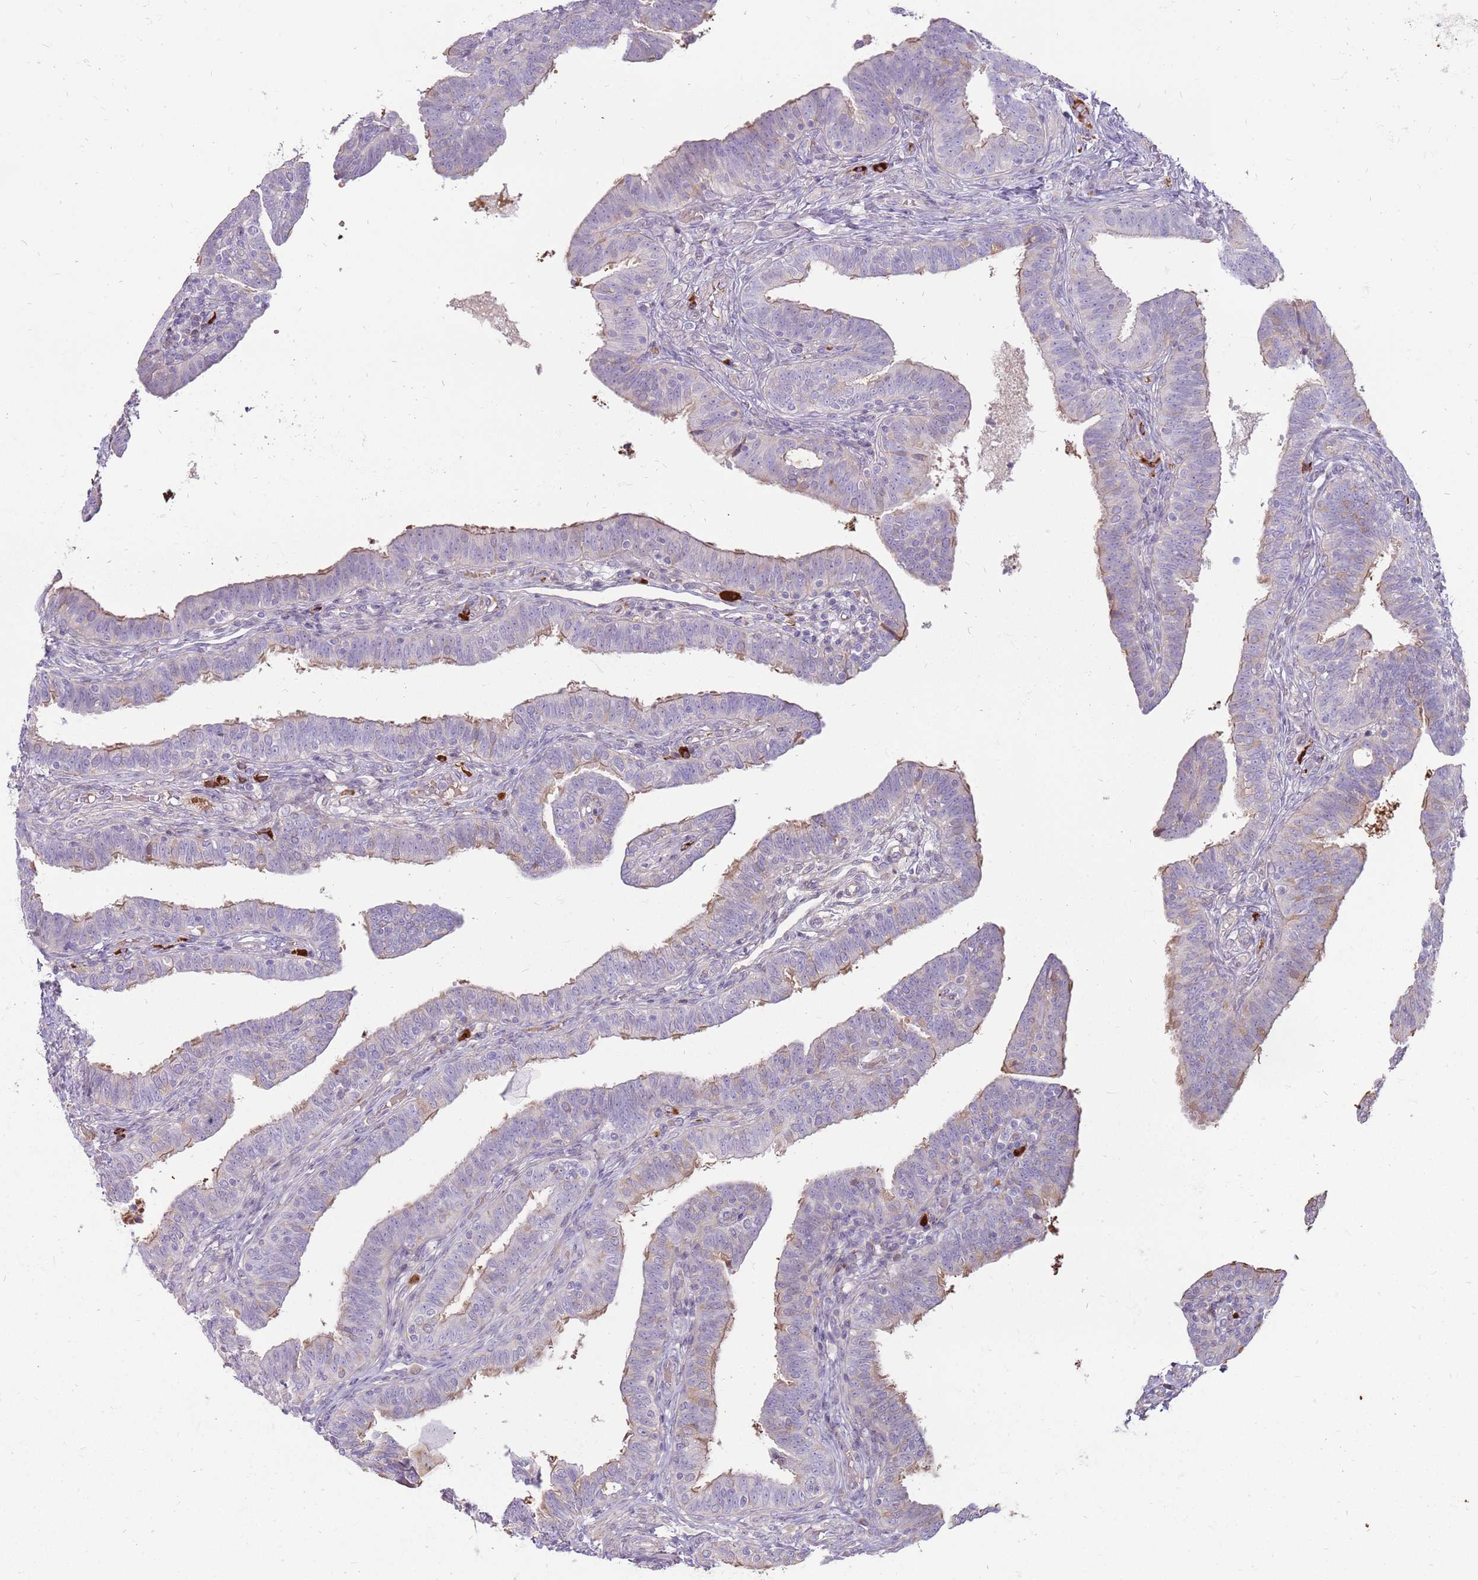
{"staining": {"intensity": "weak", "quantity": "25%-75%", "location": "cytoplasmic/membranous"}, "tissue": "fallopian tube", "cell_type": "Glandular cells", "image_type": "normal", "snomed": [{"axis": "morphology", "description": "Normal tissue, NOS"}, {"axis": "topography", "description": "Fallopian tube"}], "caption": "Fallopian tube stained with immunohistochemistry (IHC) exhibits weak cytoplasmic/membranous expression in about 25%-75% of glandular cells.", "gene": "MCUB", "patient": {"sex": "female", "age": 39}}